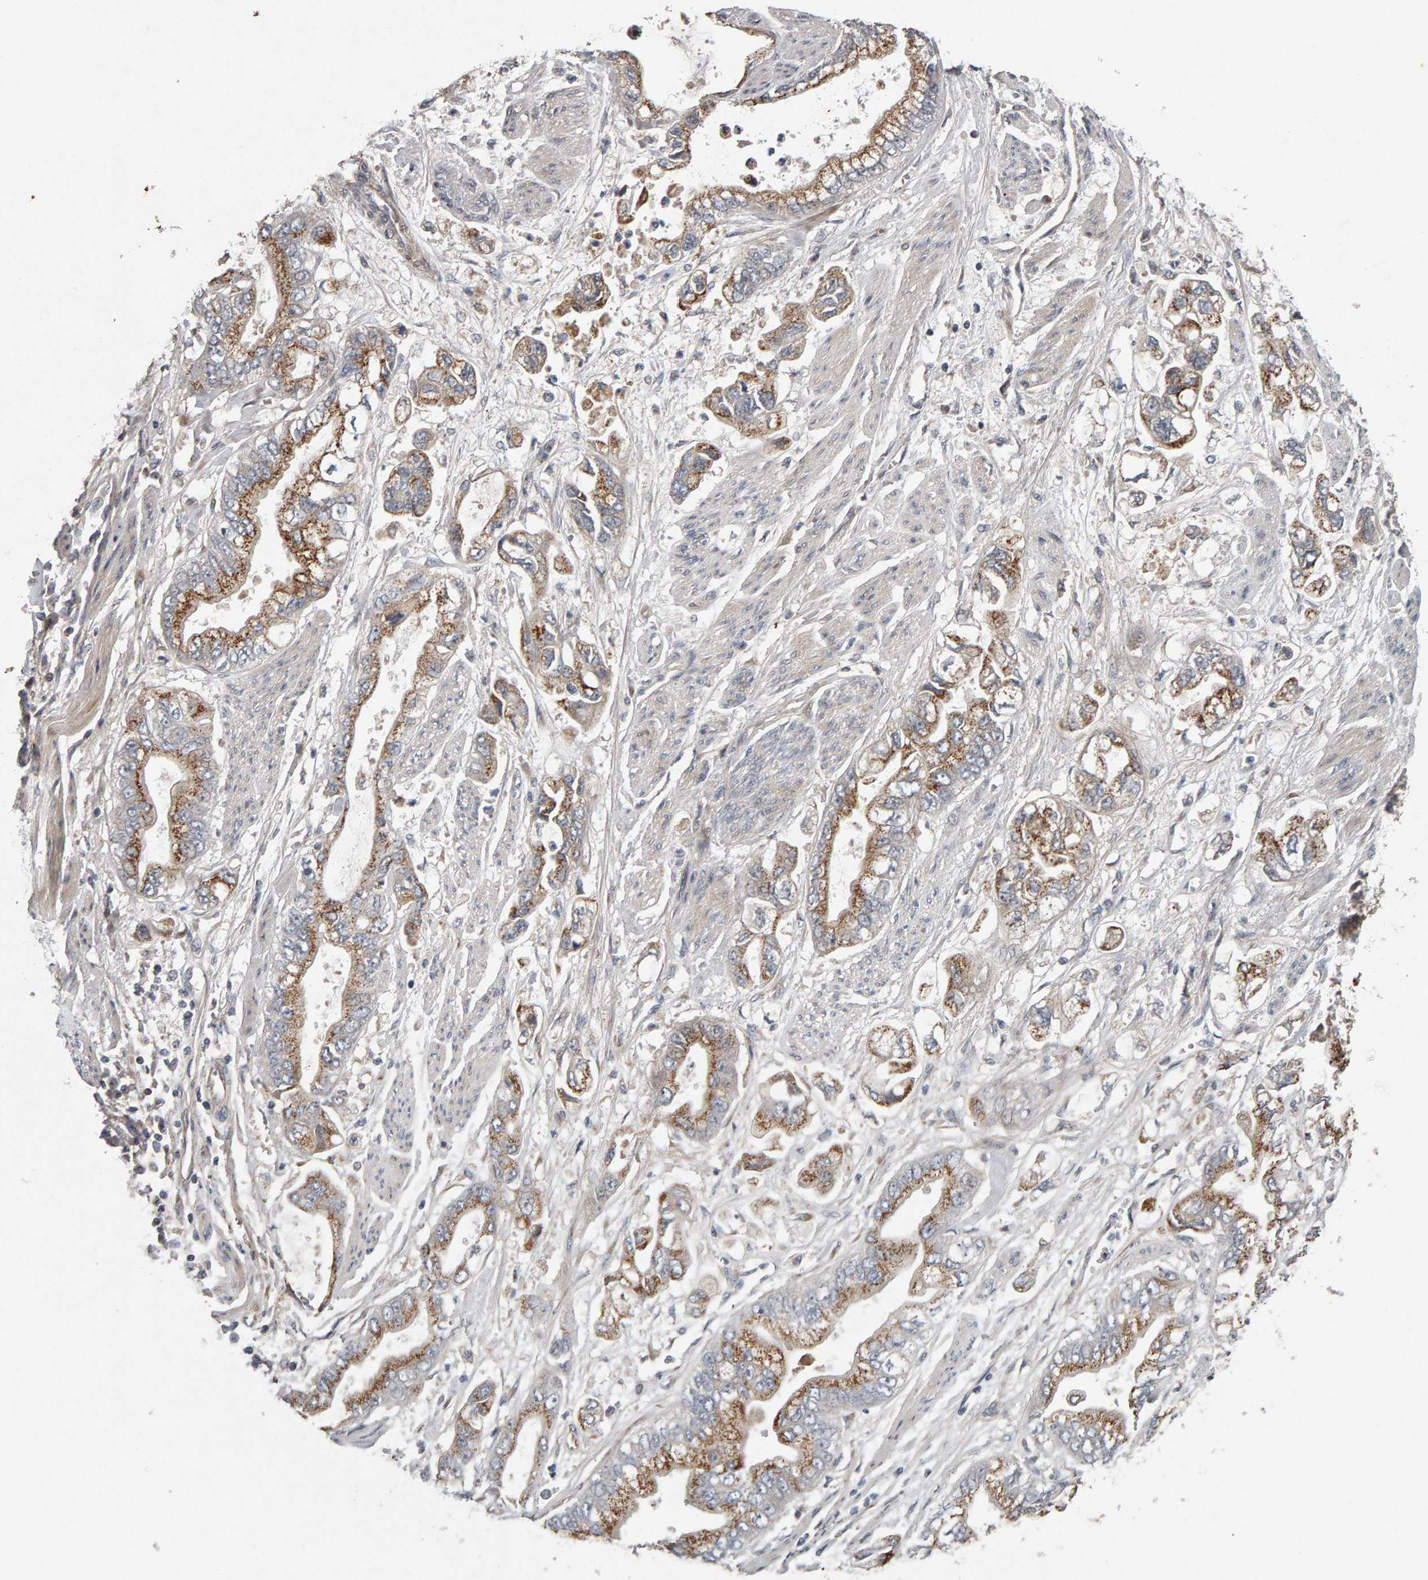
{"staining": {"intensity": "strong", "quantity": ">75%", "location": "cytoplasmic/membranous"}, "tissue": "stomach cancer", "cell_type": "Tumor cells", "image_type": "cancer", "snomed": [{"axis": "morphology", "description": "Normal tissue, NOS"}, {"axis": "morphology", "description": "Adenocarcinoma, NOS"}, {"axis": "topography", "description": "Stomach"}], "caption": "Immunohistochemical staining of stomach cancer (adenocarcinoma) reveals strong cytoplasmic/membranous protein expression in about >75% of tumor cells. (DAB (3,3'-diaminobenzidine) IHC with brightfield microscopy, high magnification).", "gene": "CANT1", "patient": {"sex": "male", "age": 62}}